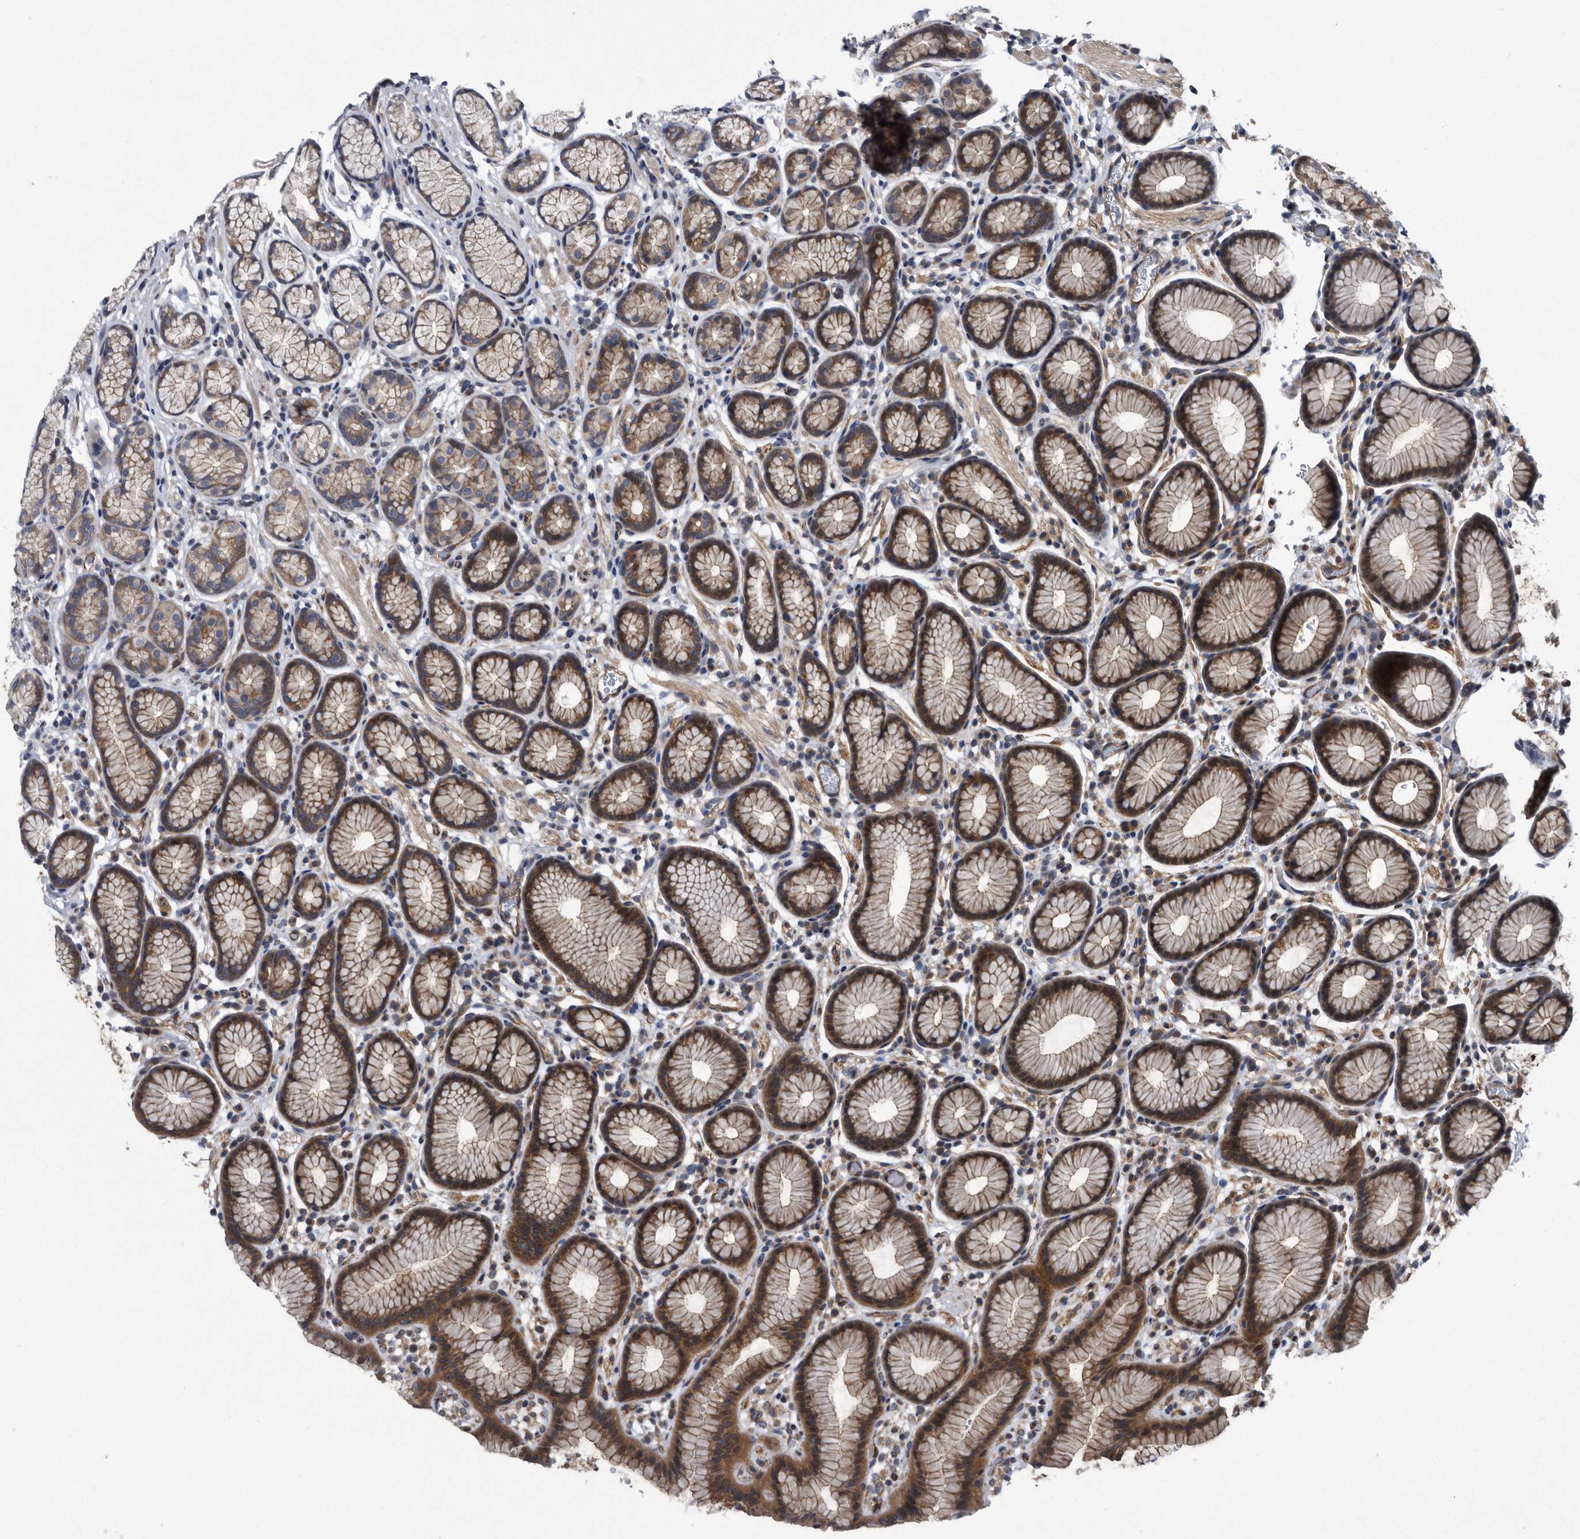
{"staining": {"intensity": "strong", "quantity": "25%-75%", "location": "cytoplasmic/membranous"}, "tissue": "stomach", "cell_type": "Glandular cells", "image_type": "normal", "snomed": [{"axis": "morphology", "description": "Normal tissue, NOS"}, {"axis": "topography", "description": "Stomach"}], "caption": "Strong cytoplasmic/membranous protein staining is seen in approximately 25%-75% of glandular cells in stomach.", "gene": "ARMCX1", "patient": {"sex": "male", "age": 42}}